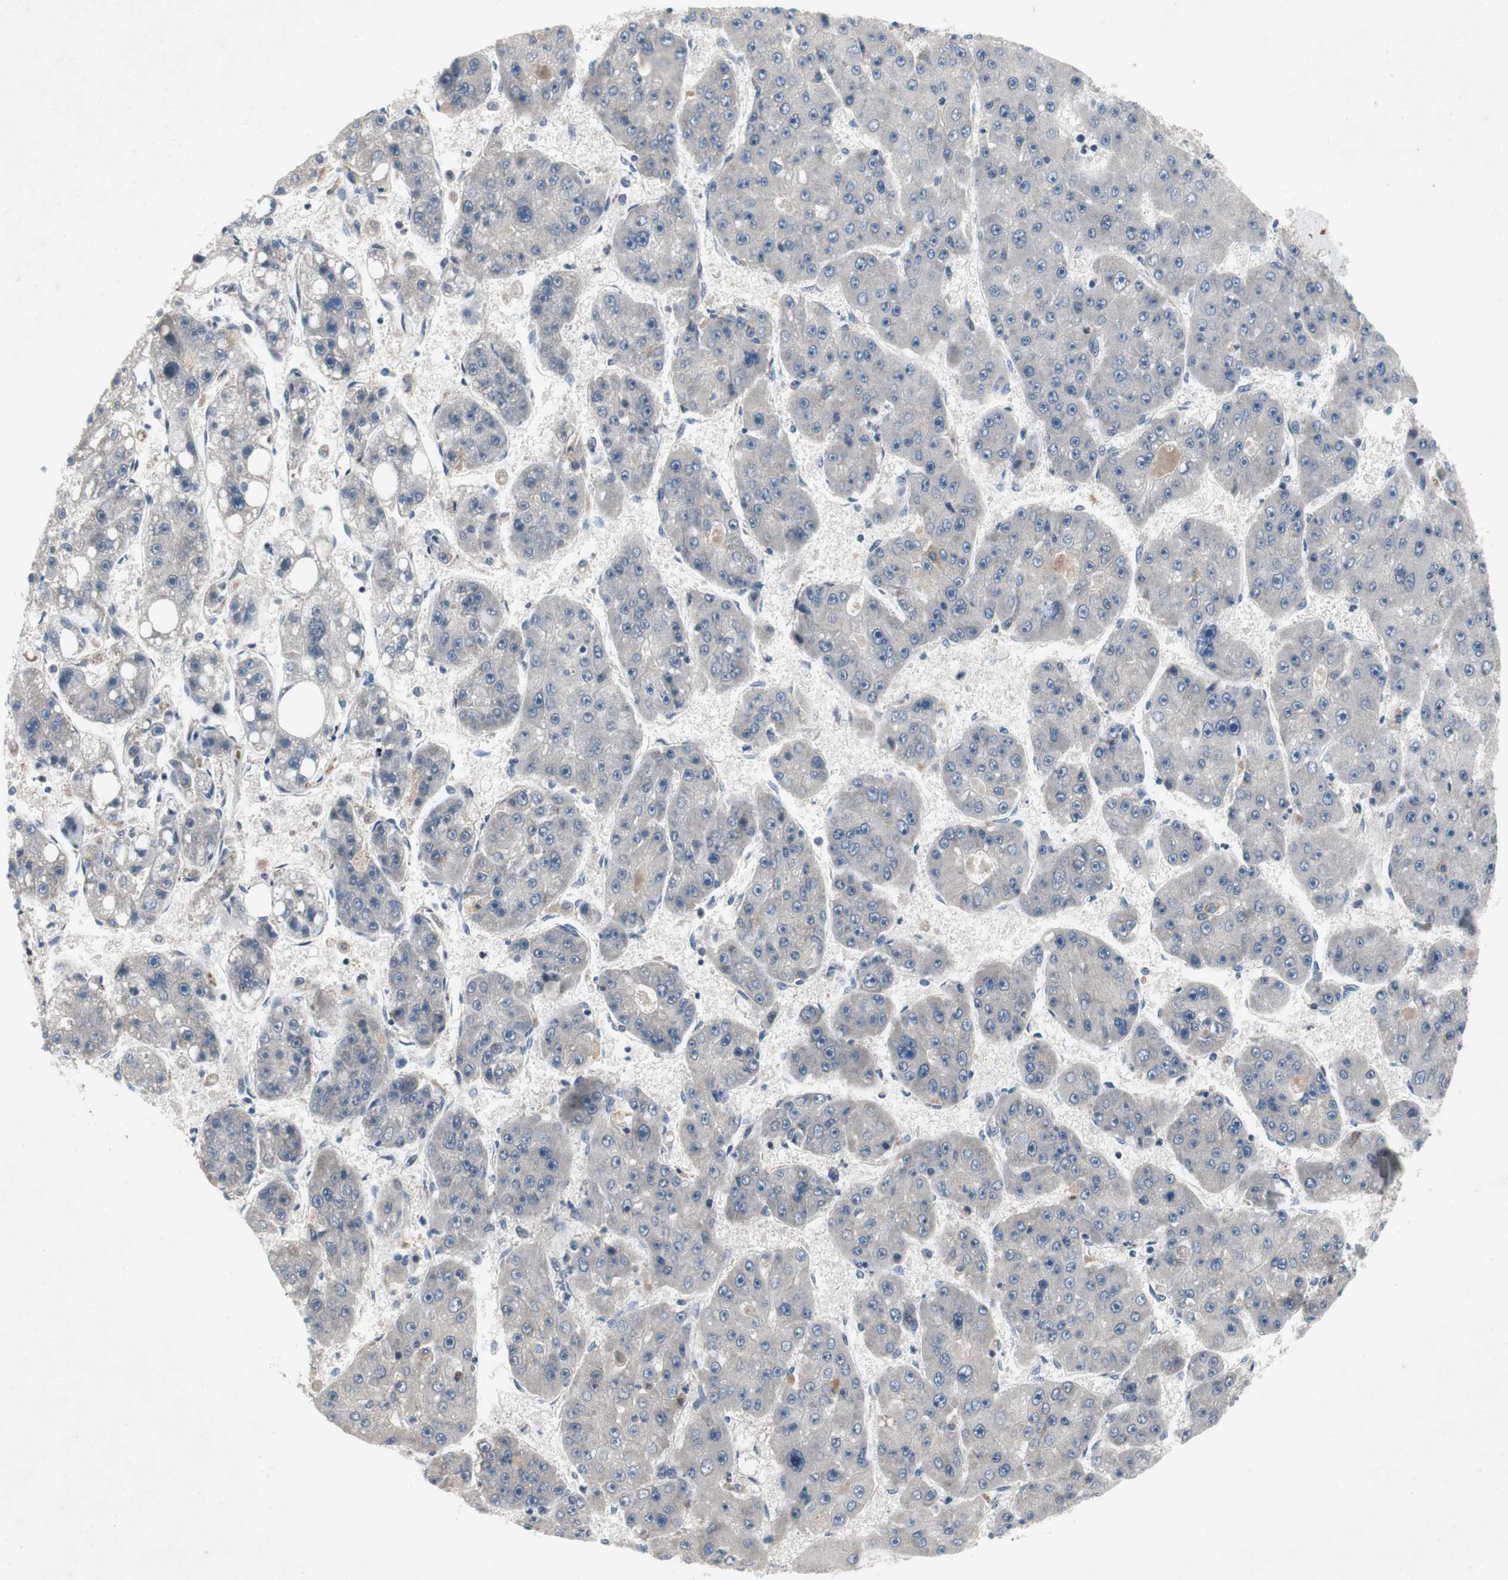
{"staining": {"intensity": "negative", "quantity": "none", "location": "none"}, "tissue": "liver cancer", "cell_type": "Tumor cells", "image_type": "cancer", "snomed": [{"axis": "morphology", "description": "Carcinoma, Hepatocellular, NOS"}, {"axis": "topography", "description": "Liver"}], "caption": "A high-resolution micrograph shows IHC staining of hepatocellular carcinoma (liver), which displays no significant expression in tumor cells.", "gene": "MUTYH", "patient": {"sex": "female", "age": 61}}